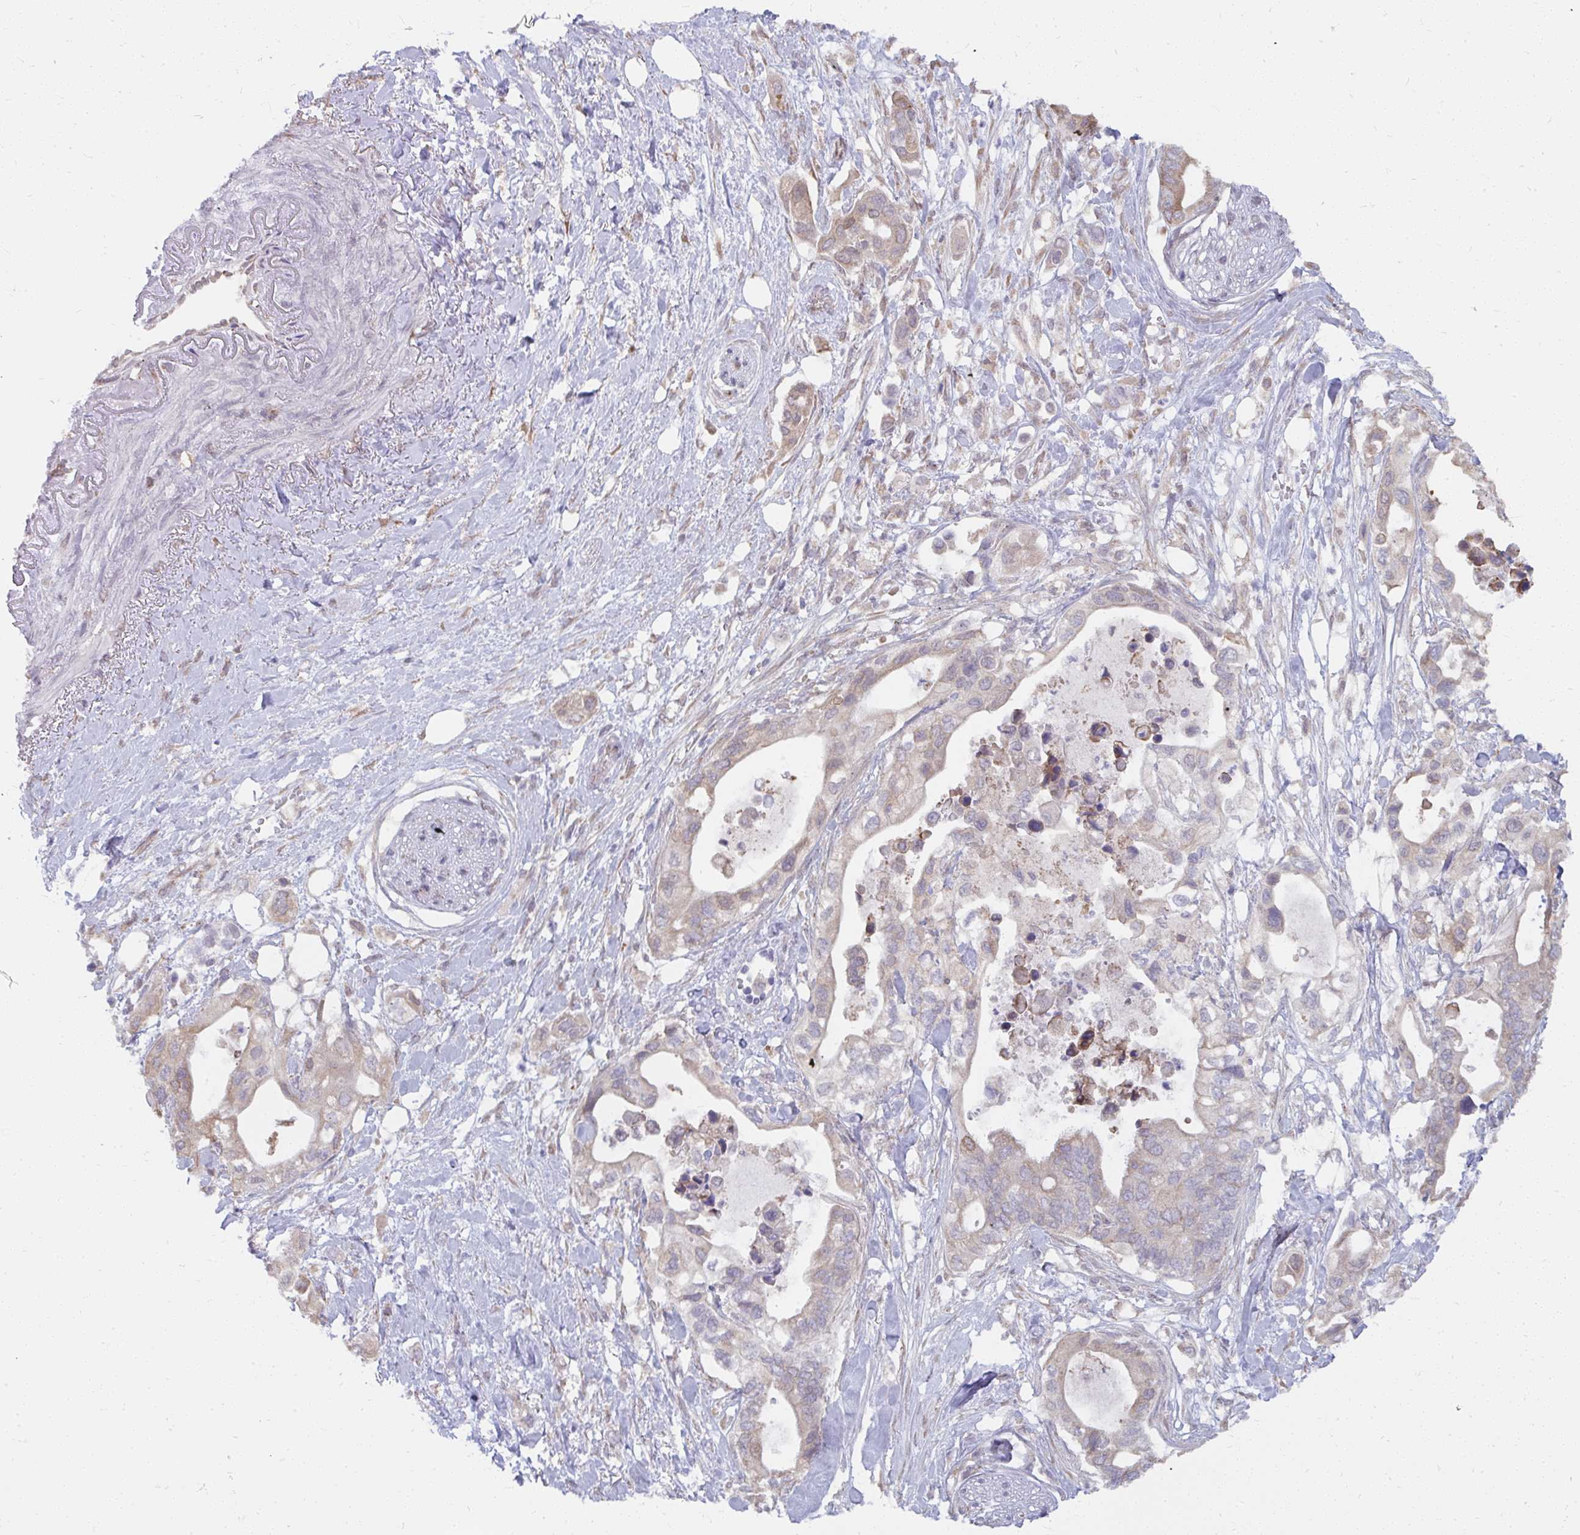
{"staining": {"intensity": "weak", "quantity": "25%-75%", "location": "cytoplasmic/membranous"}, "tissue": "pancreatic cancer", "cell_type": "Tumor cells", "image_type": "cancer", "snomed": [{"axis": "morphology", "description": "Adenocarcinoma, NOS"}, {"axis": "topography", "description": "Pancreas"}], "caption": "Human pancreatic cancer stained with a protein marker reveals weak staining in tumor cells.", "gene": "NMNAT1", "patient": {"sex": "female", "age": 63}}